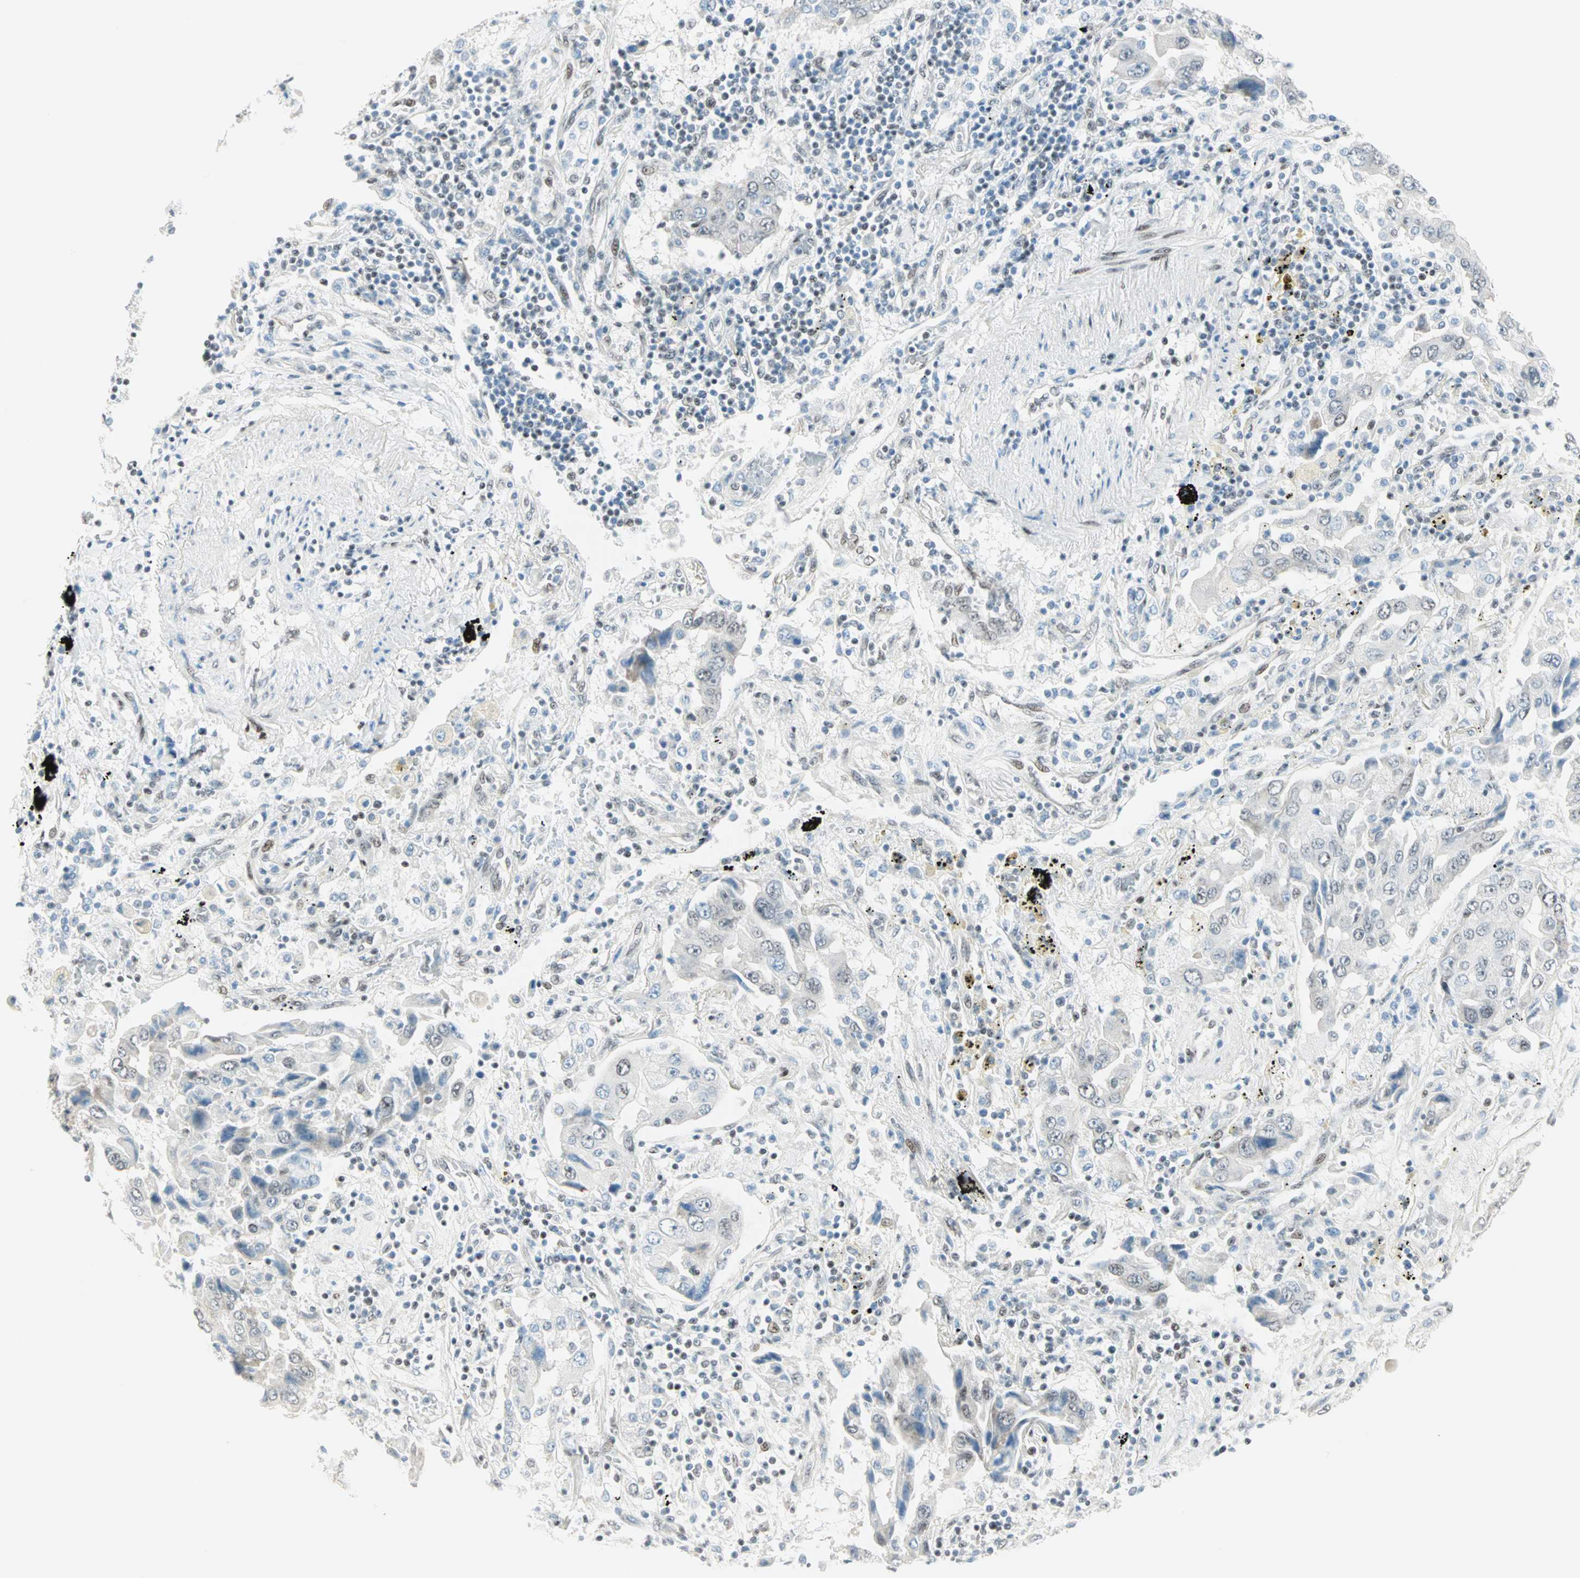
{"staining": {"intensity": "negative", "quantity": "none", "location": "none"}, "tissue": "lung cancer", "cell_type": "Tumor cells", "image_type": "cancer", "snomed": [{"axis": "morphology", "description": "Adenocarcinoma, NOS"}, {"axis": "topography", "description": "Lung"}], "caption": "Immunohistochemistry (IHC) of lung cancer reveals no staining in tumor cells. (Stains: DAB (3,3'-diaminobenzidine) immunohistochemistry with hematoxylin counter stain, Microscopy: brightfield microscopy at high magnification).", "gene": "PKNOX1", "patient": {"sex": "female", "age": 65}}